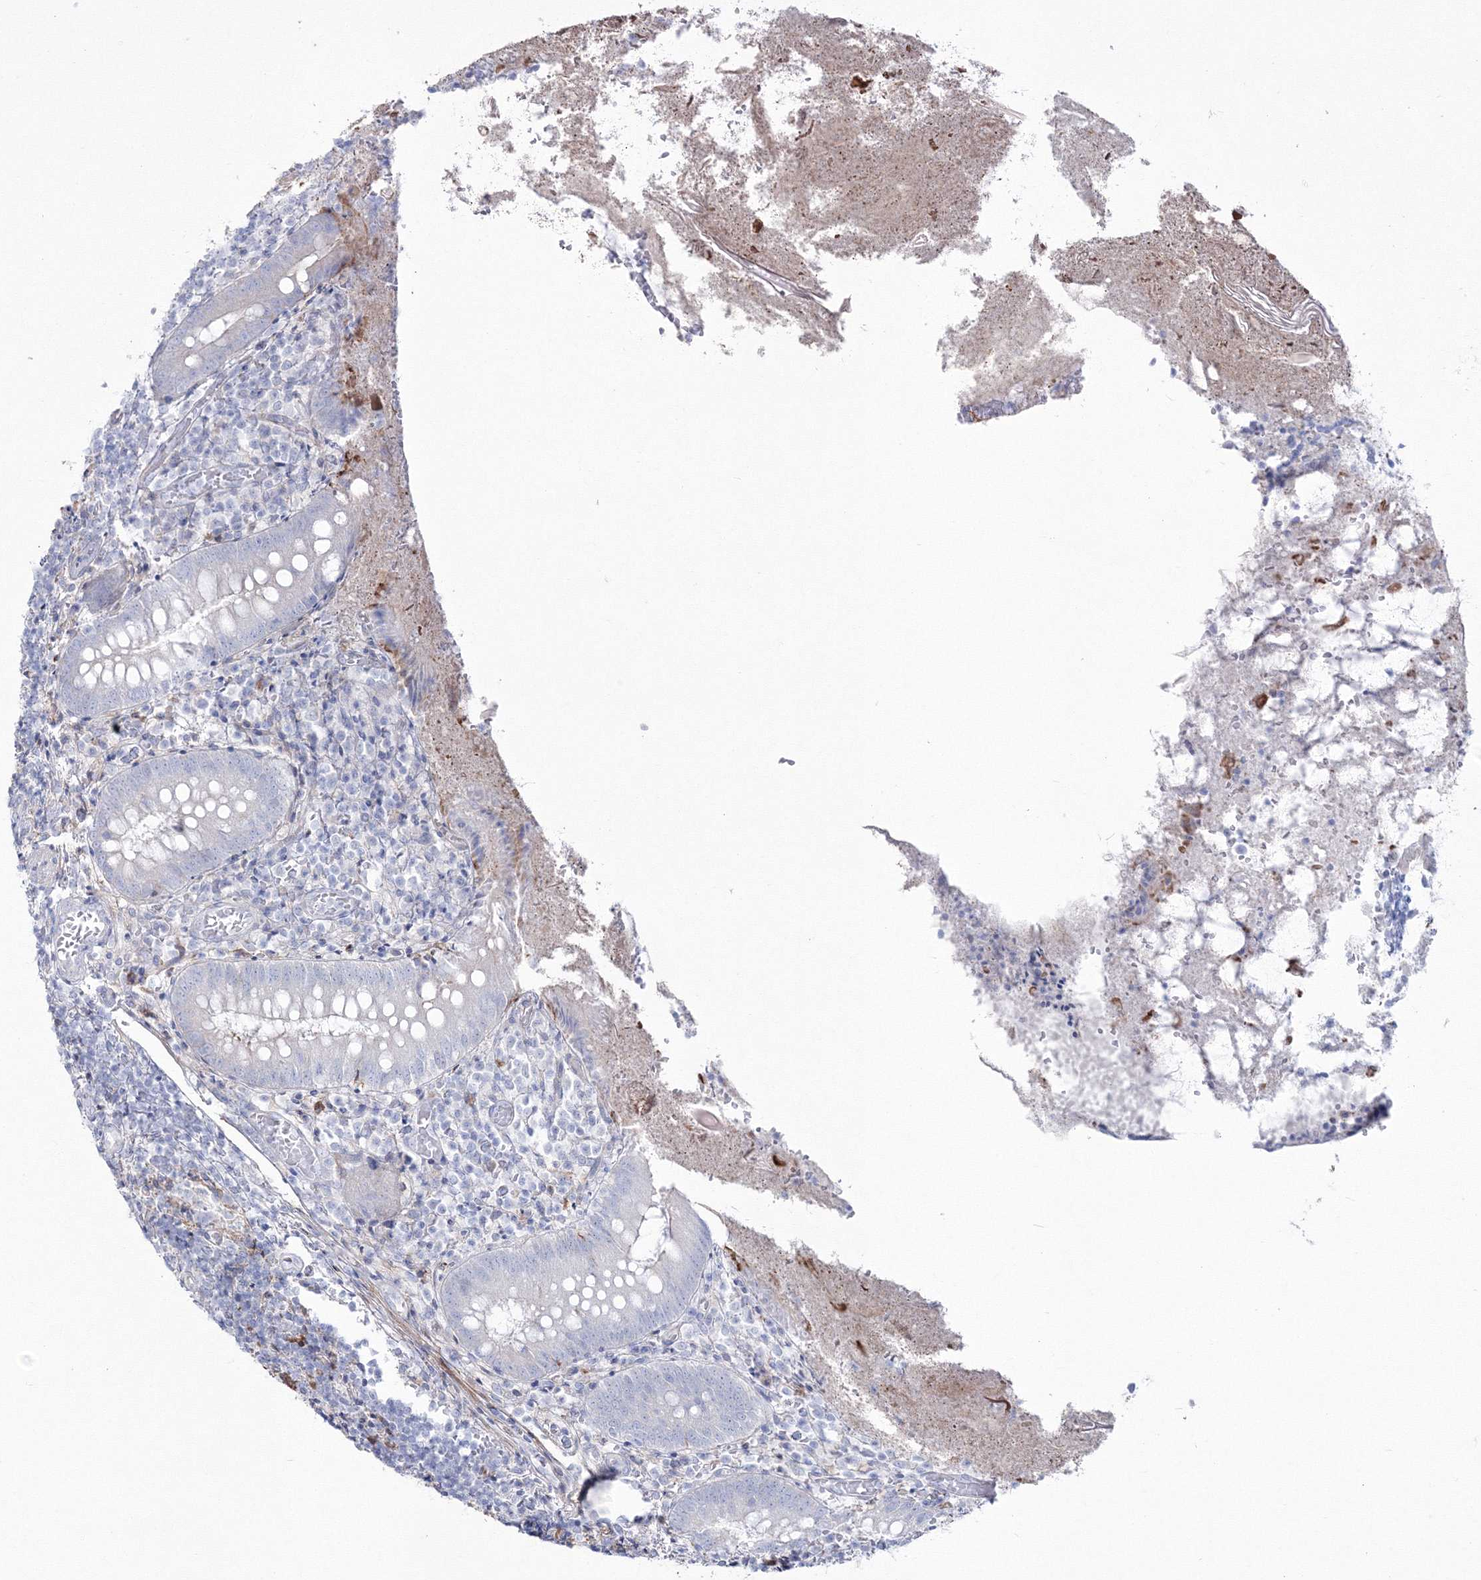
{"staining": {"intensity": "negative", "quantity": "none", "location": "none"}, "tissue": "appendix", "cell_type": "Glandular cells", "image_type": "normal", "snomed": [{"axis": "morphology", "description": "Normal tissue, NOS"}, {"axis": "topography", "description": "Appendix"}], "caption": "Immunohistochemical staining of benign human appendix exhibits no significant staining in glandular cells.", "gene": "HYAL2", "patient": {"sex": "female", "age": 17}}